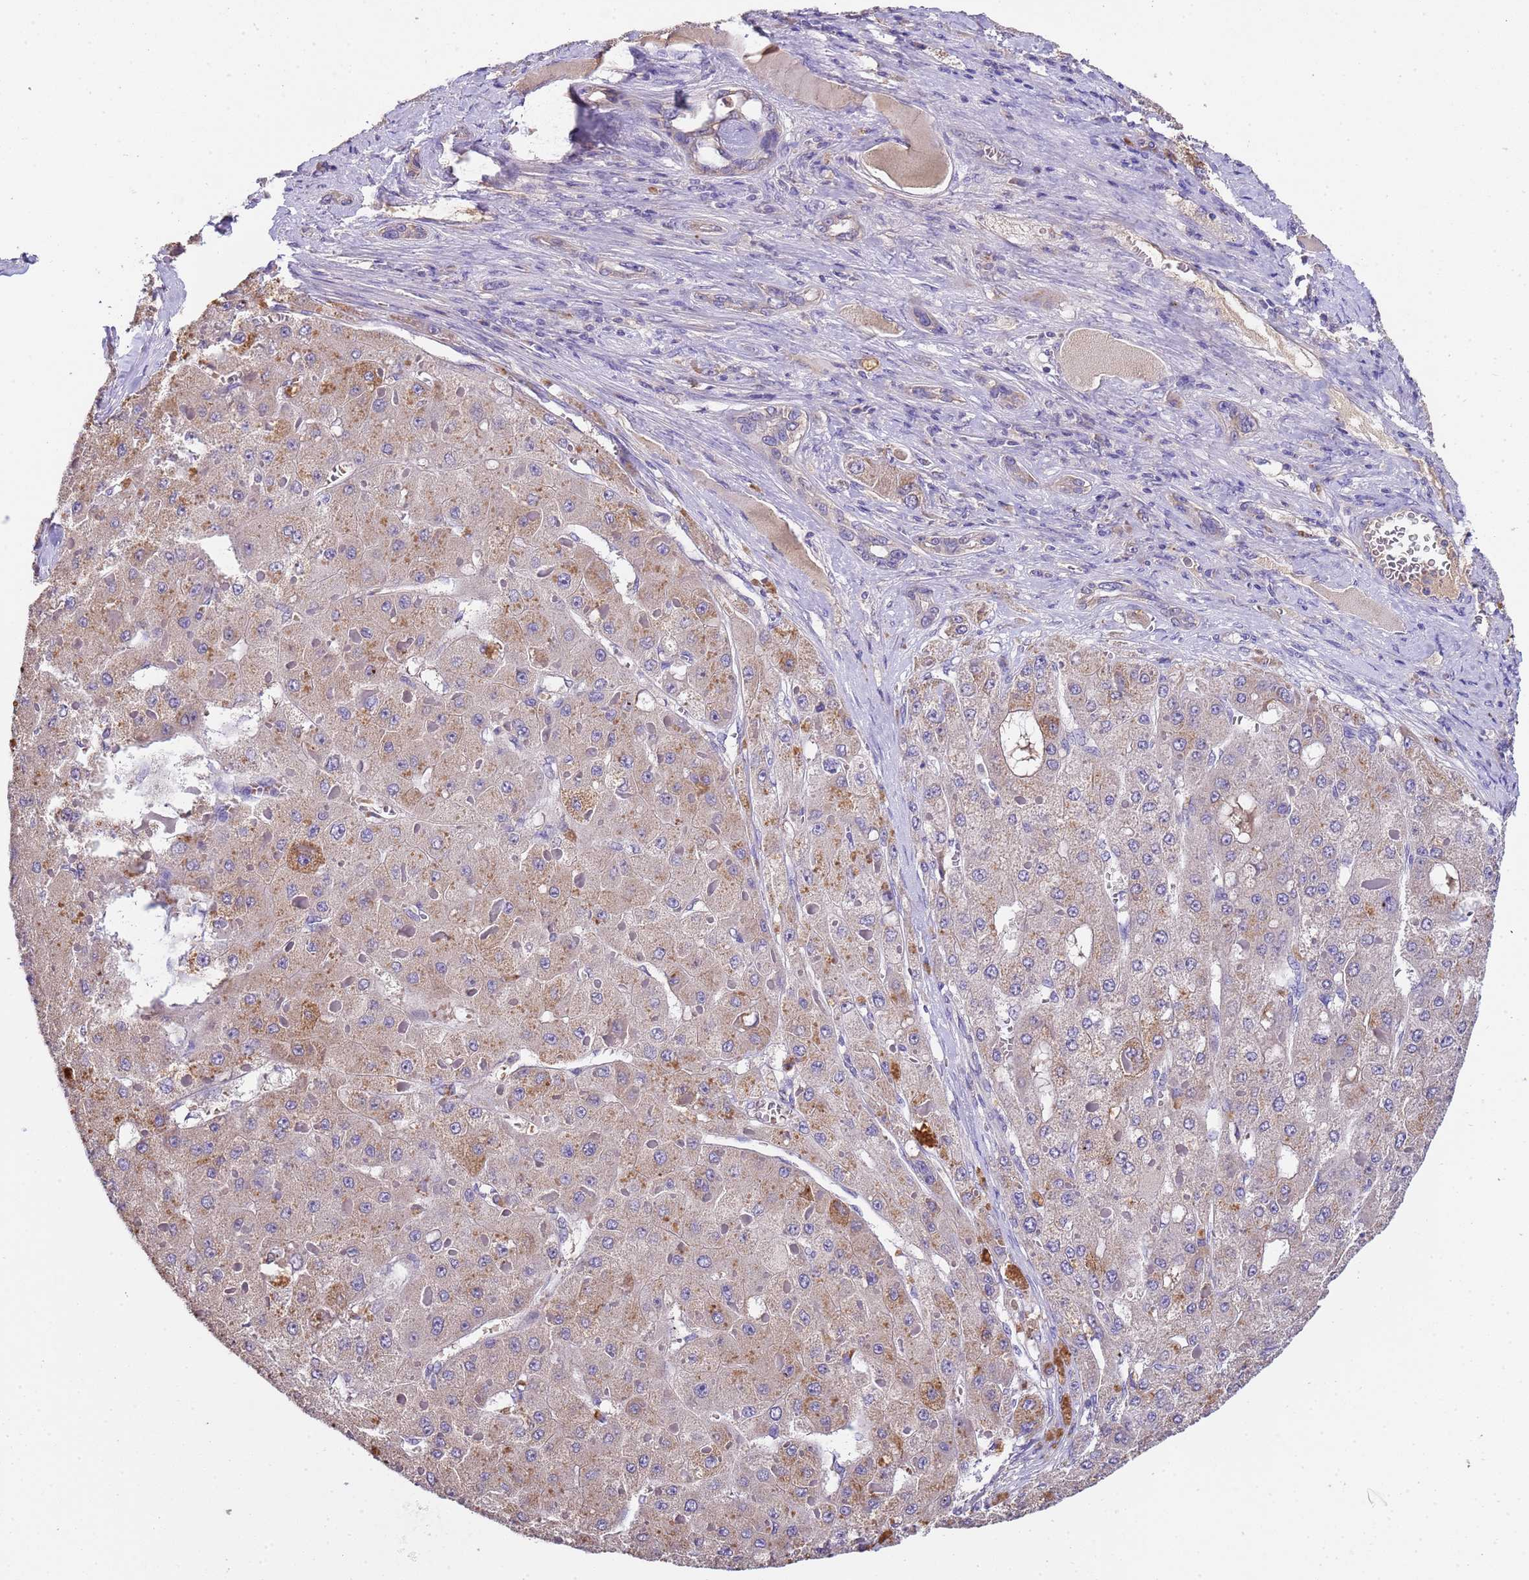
{"staining": {"intensity": "weak", "quantity": ">75%", "location": "cytoplasmic/membranous"}, "tissue": "liver cancer", "cell_type": "Tumor cells", "image_type": "cancer", "snomed": [{"axis": "morphology", "description": "Carcinoma, Hepatocellular, NOS"}, {"axis": "topography", "description": "Liver"}], "caption": "A photomicrograph of human hepatocellular carcinoma (liver) stained for a protein exhibits weak cytoplasmic/membranous brown staining in tumor cells.", "gene": "SLC24A3", "patient": {"sex": "female", "age": 73}}